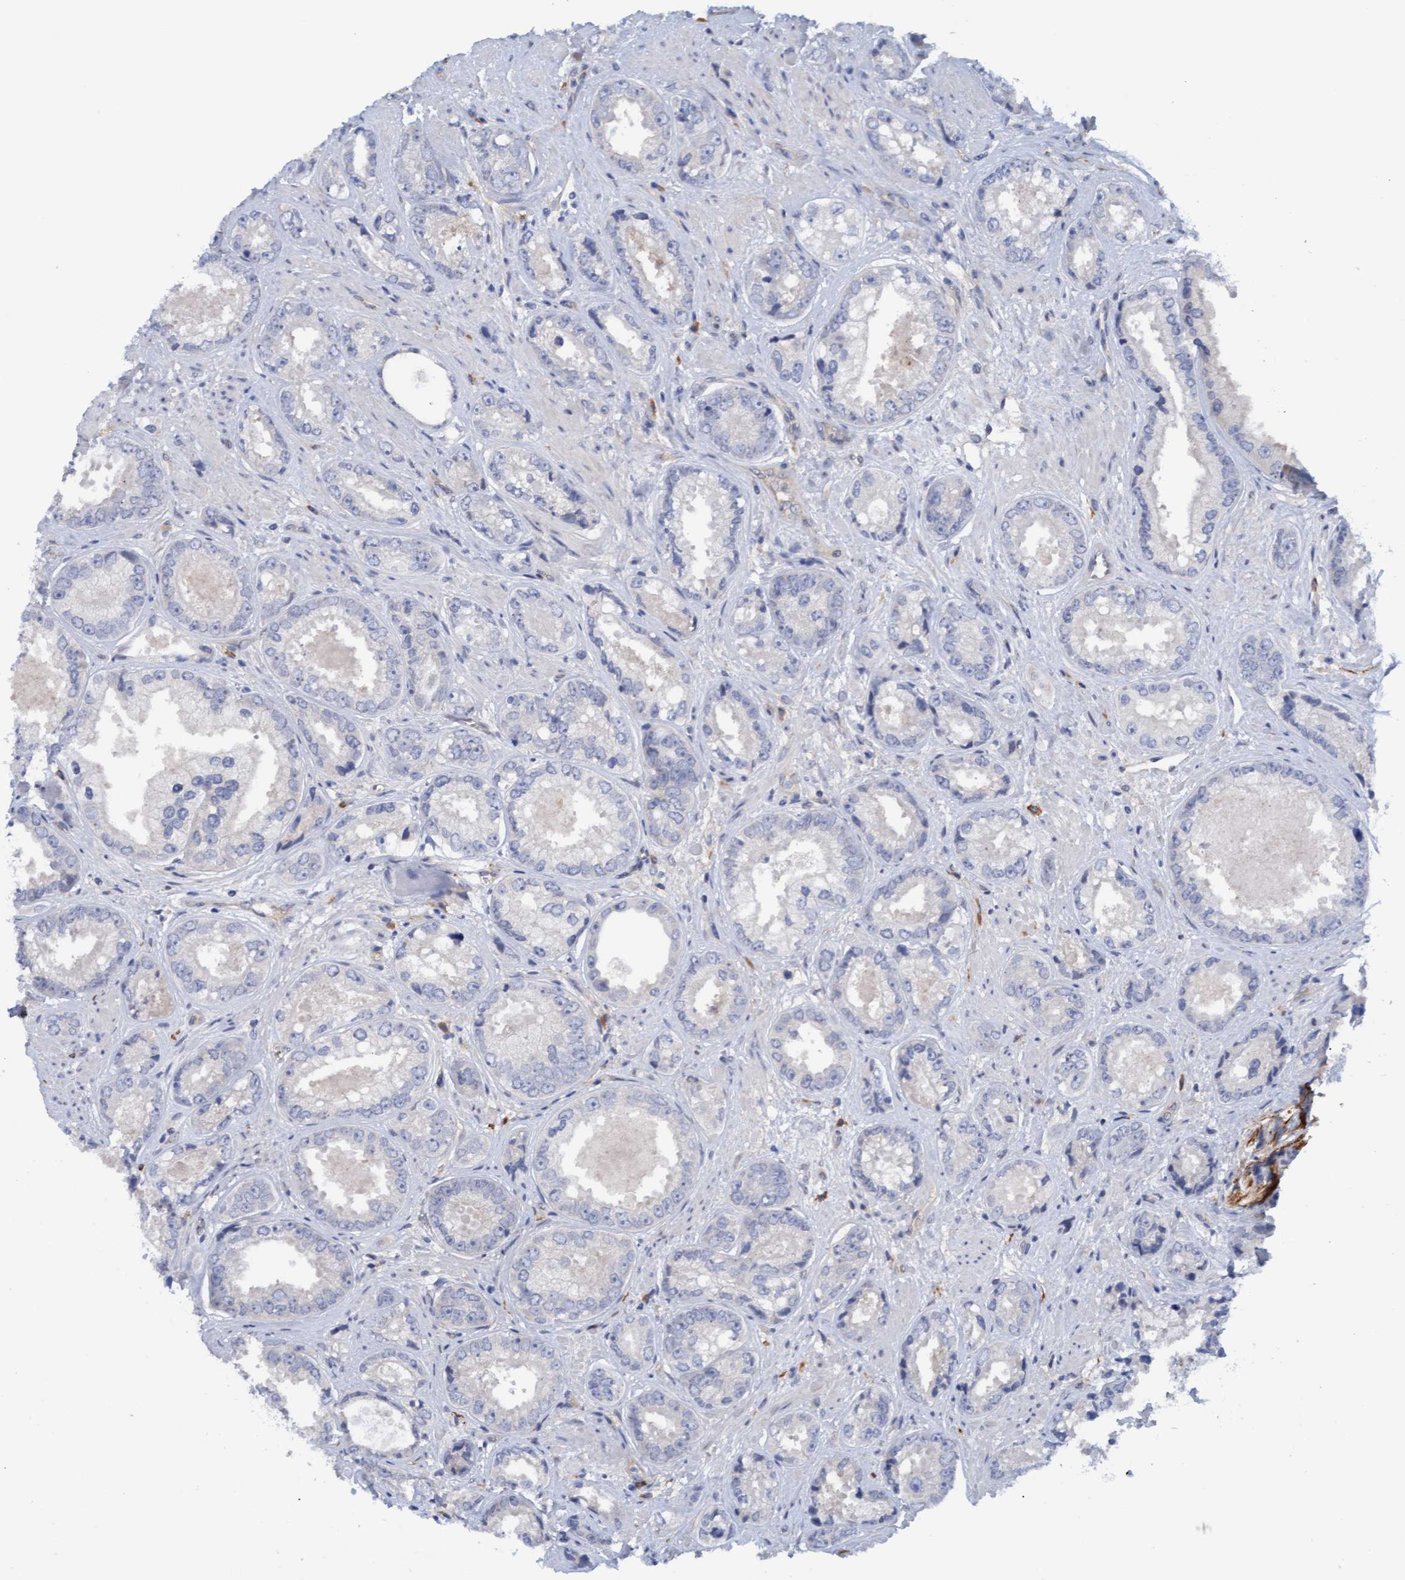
{"staining": {"intensity": "negative", "quantity": "none", "location": "none"}, "tissue": "prostate cancer", "cell_type": "Tumor cells", "image_type": "cancer", "snomed": [{"axis": "morphology", "description": "Adenocarcinoma, High grade"}, {"axis": "topography", "description": "Prostate"}], "caption": "Tumor cells show no significant positivity in high-grade adenocarcinoma (prostate). (Brightfield microscopy of DAB immunohistochemistry at high magnification).", "gene": "STXBP1", "patient": {"sex": "male", "age": 61}}